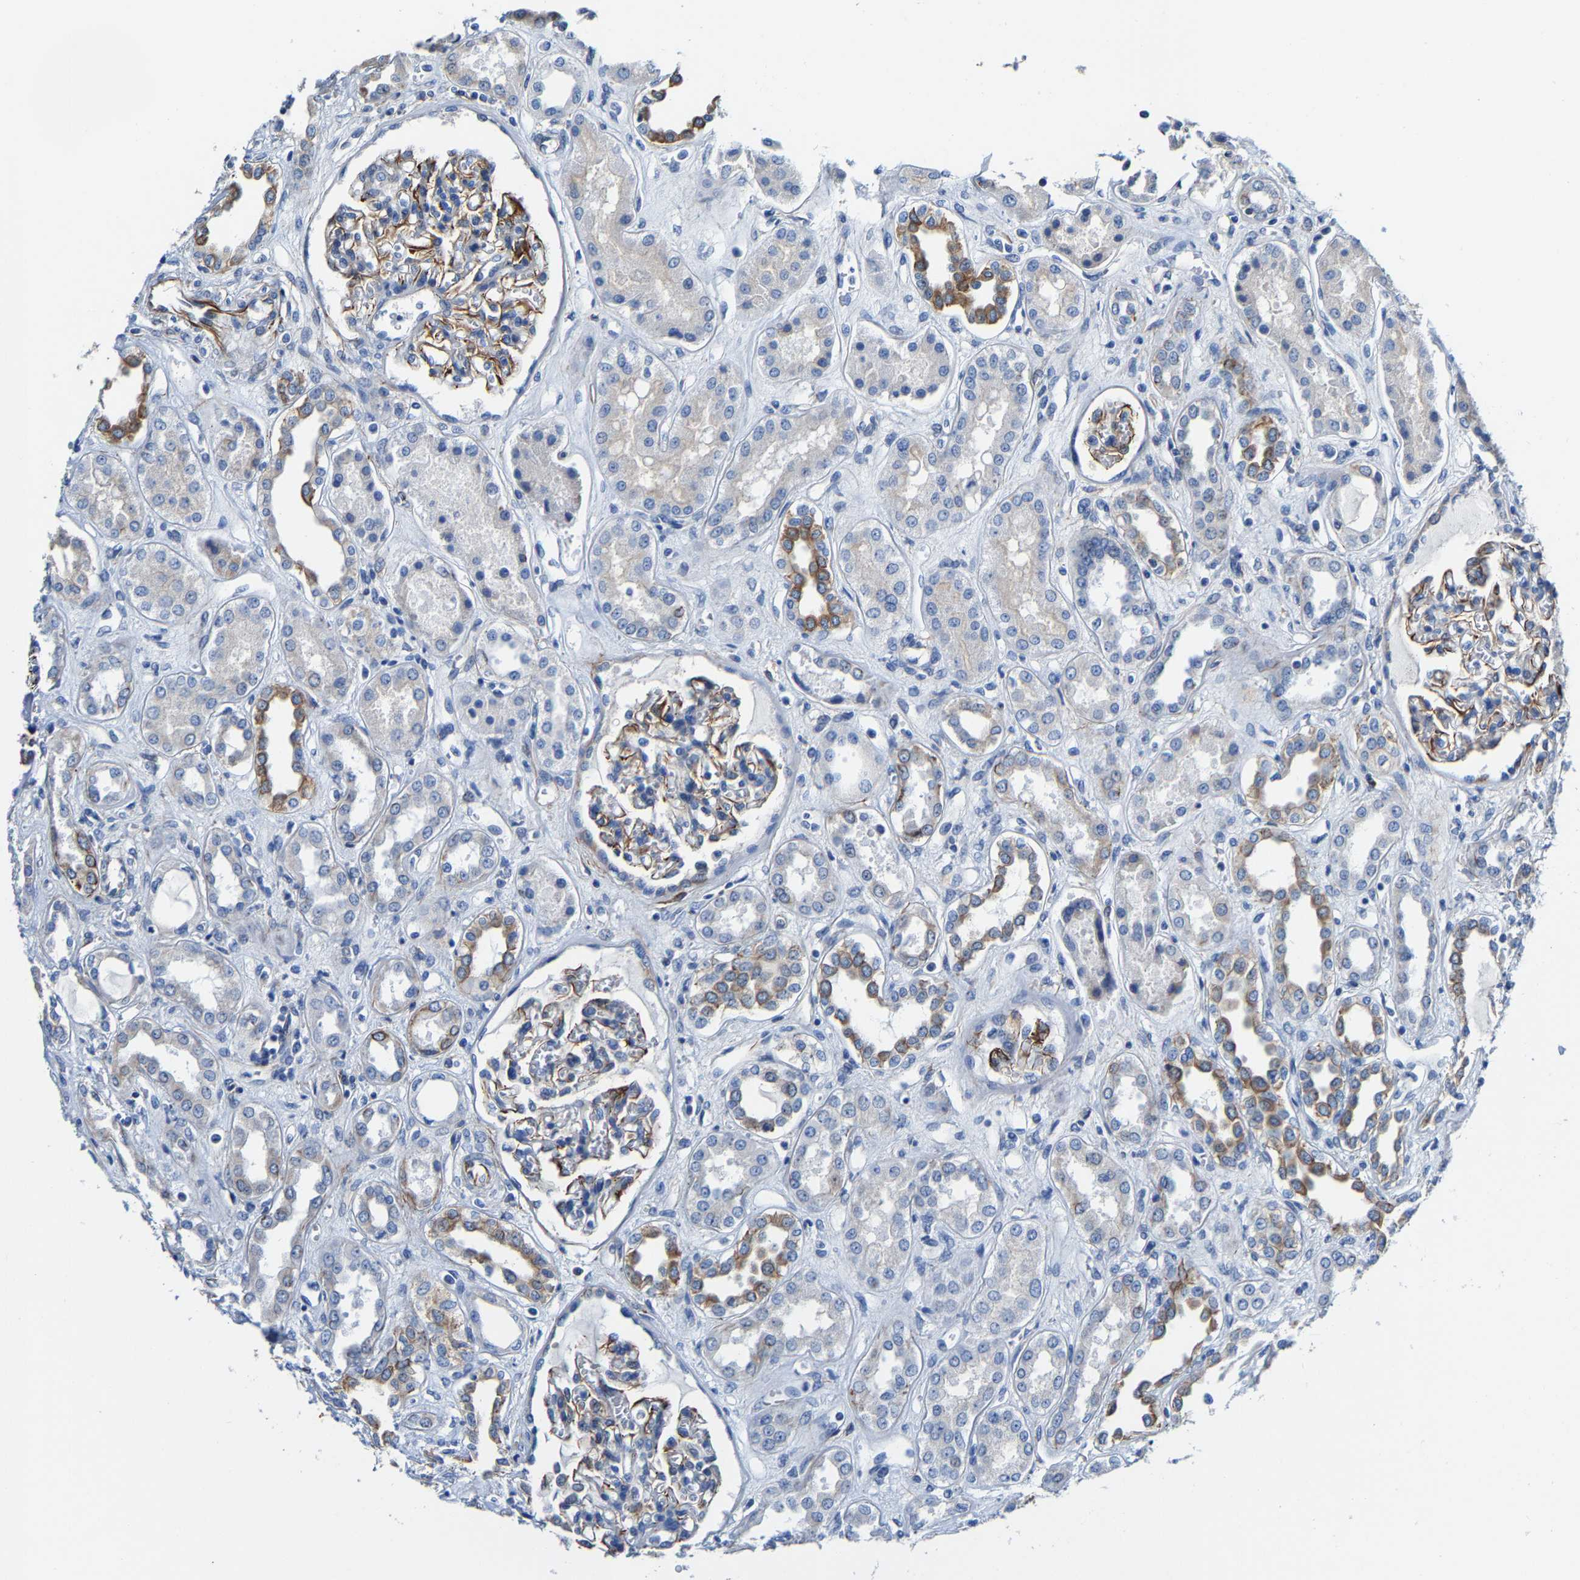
{"staining": {"intensity": "strong", "quantity": "25%-75%", "location": "cytoplasmic/membranous"}, "tissue": "kidney", "cell_type": "Cells in glomeruli", "image_type": "normal", "snomed": [{"axis": "morphology", "description": "Normal tissue, NOS"}, {"axis": "topography", "description": "Kidney"}], "caption": "The histopathology image reveals staining of benign kidney, revealing strong cytoplasmic/membranous protein expression (brown color) within cells in glomeruli. The staining was performed using DAB (3,3'-diaminobenzidine) to visualize the protein expression in brown, while the nuclei were stained in blue with hematoxylin (Magnification: 20x).", "gene": "MMEL1", "patient": {"sex": "male", "age": 59}}